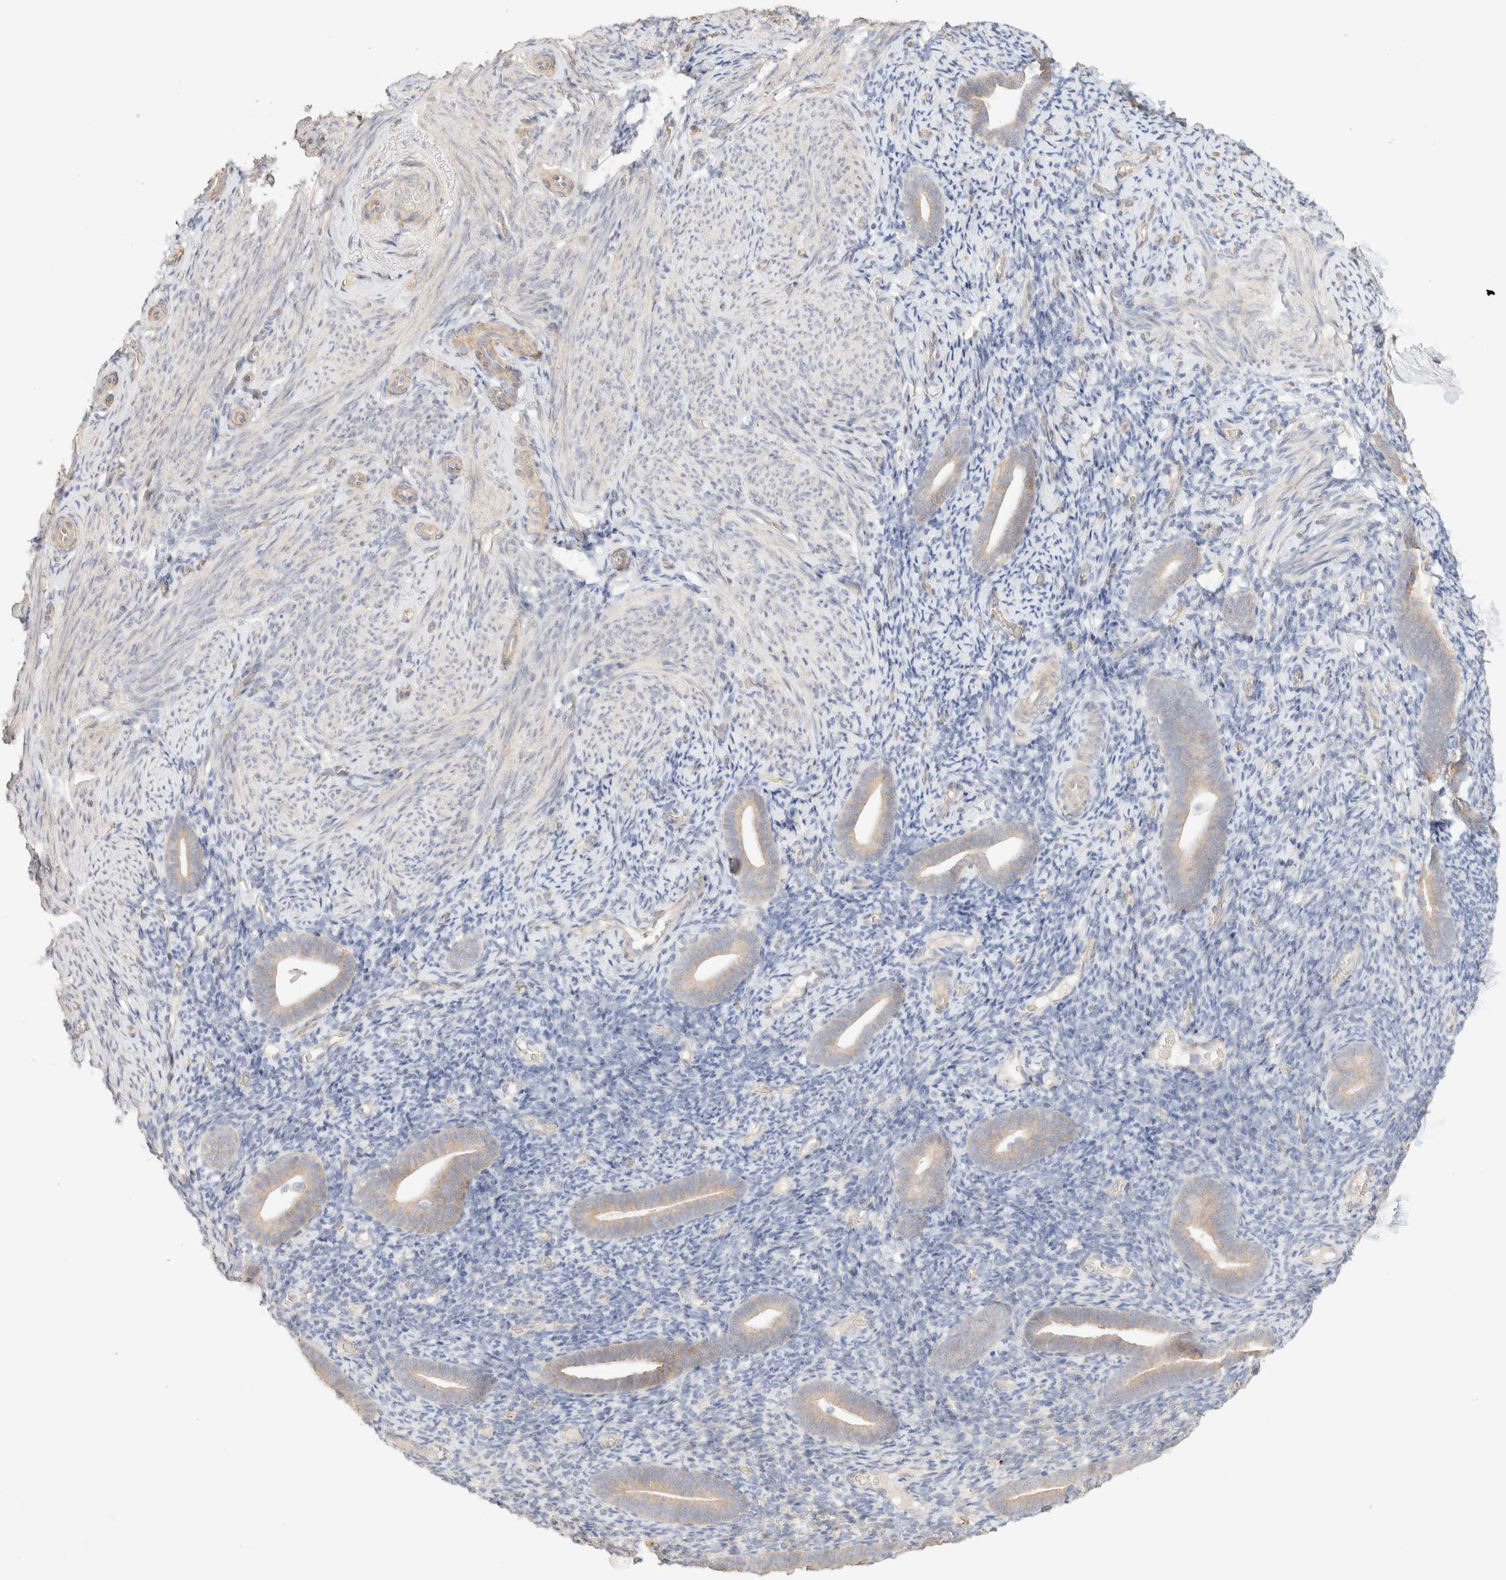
{"staining": {"intensity": "negative", "quantity": "none", "location": "none"}, "tissue": "endometrium", "cell_type": "Cells in endometrial stroma", "image_type": "normal", "snomed": [{"axis": "morphology", "description": "Normal tissue, NOS"}, {"axis": "topography", "description": "Endometrium"}], "caption": "Immunohistochemical staining of benign endometrium reveals no significant positivity in cells in endometrial stroma. (DAB IHC with hematoxylin counter stain).", "gene": "CSNK1E", "patient": {"sex": "female", "age": 51}}